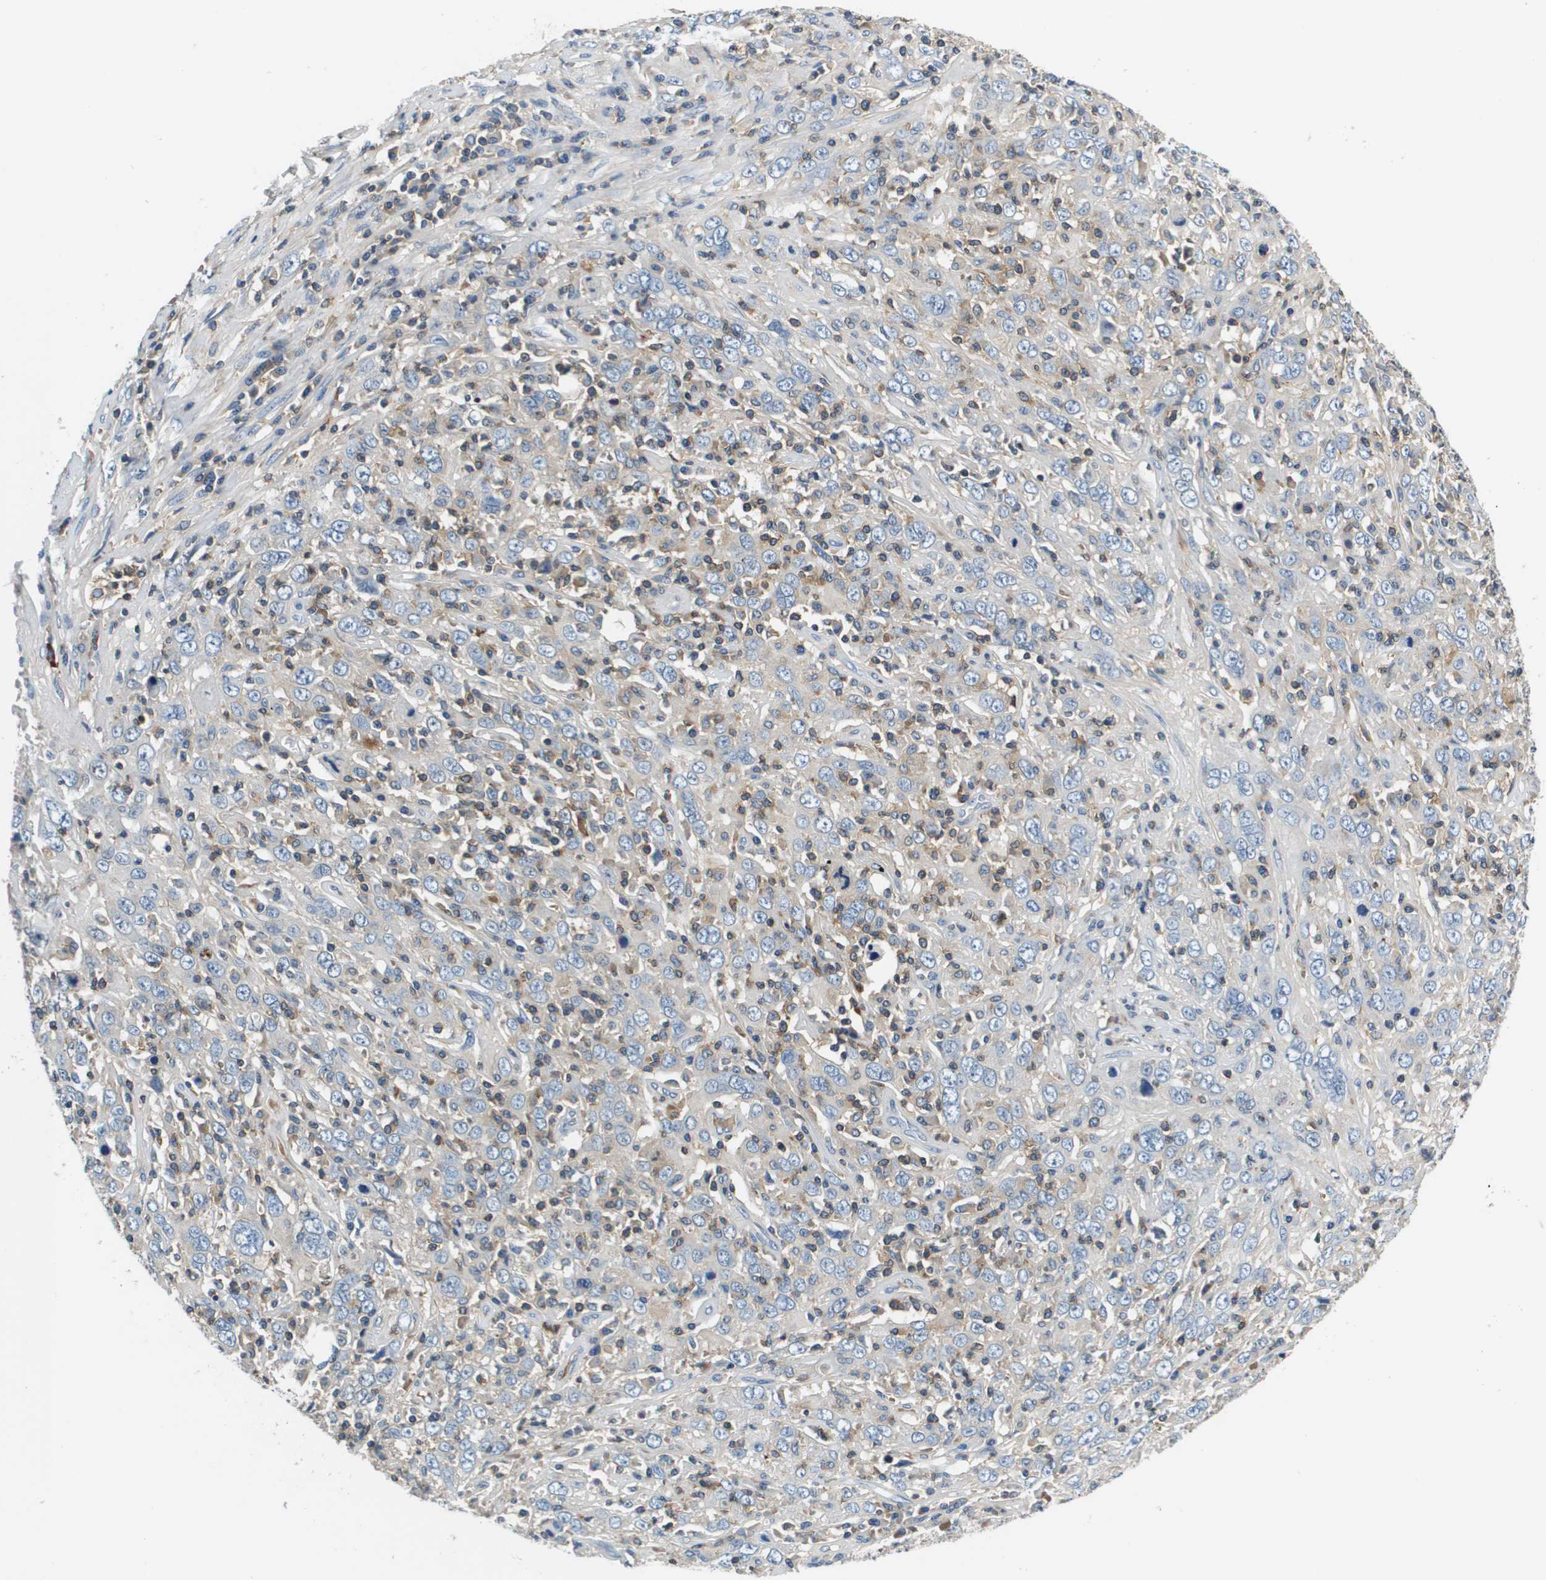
{"staining": {"intensity": "negative", "quantity": "none", "location": "none"}, "tissue": "cervical cancer", "cell_type": "Tumor cells", "image_type": "cancer", "snomed": [{"axis": "morphology", "description": "Squamous cell carcinoma, NOS"}, {"axis": "topography", "description": "Cervix"}], "caption": "Tumor cells show no significant expression in cervical cancer.", "gene": "KCNQ5", "patient": {"sex": "female", "age": 46}}